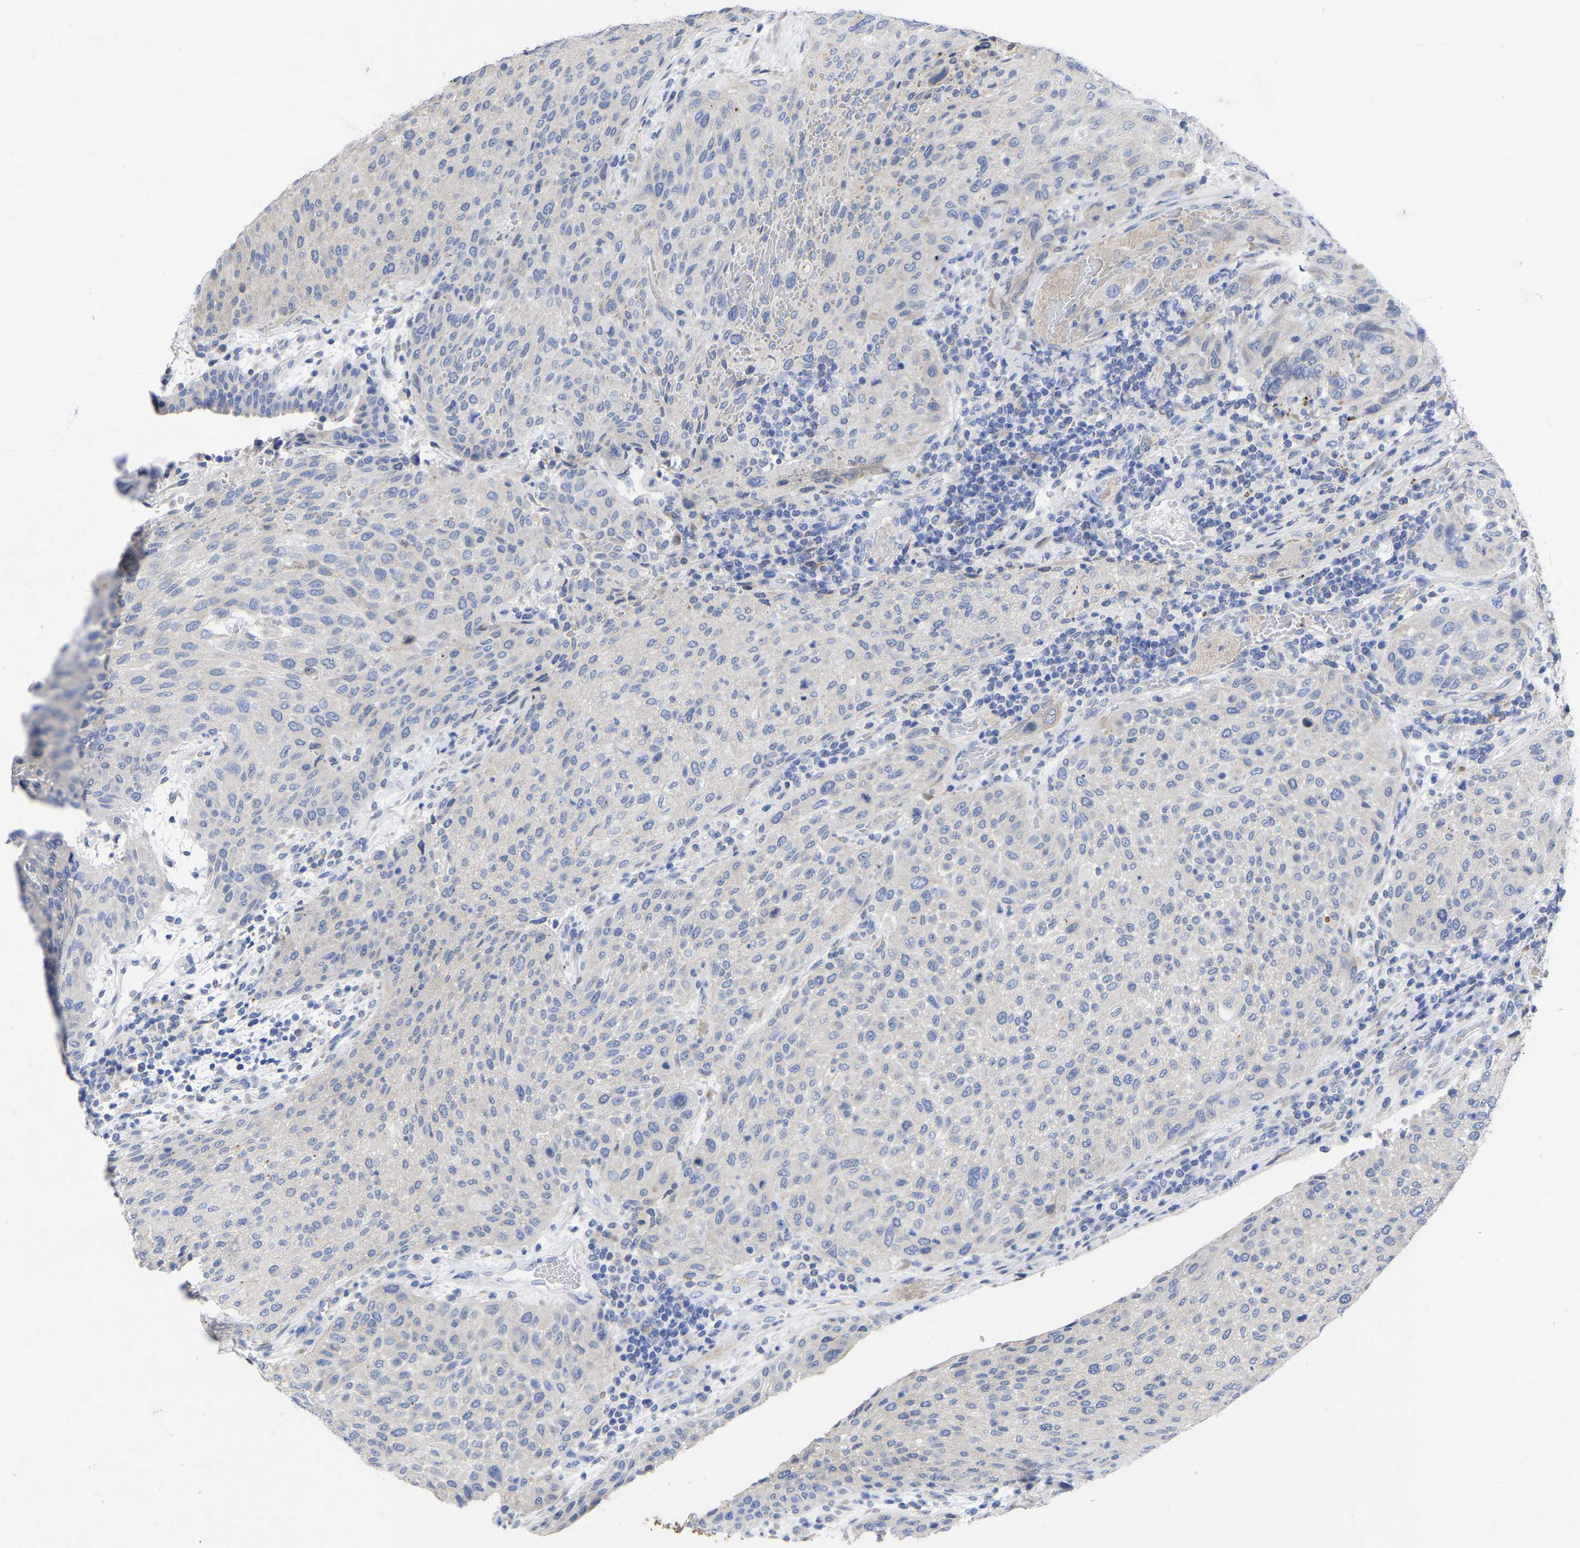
{"staining": {"intensity": "moderate", "quantity": "<25%", "location": "cytoplasmic/membranous"}, "tissue": "urothelial cancer", "cell_type": "Tumor cells", "image_type": "cancer", "snomed": [{"axis": "morphology", "description": "Urothelial carcinoma, Low grade"}, {"axis": "morphology", "description": "Urothelial carcinoma, High grade"}, {"axis": "topography", "description": "Urinary bladder"}], "caption": "High-grade urothelial carcinoma was stained to show a protein in brown. There is low levels of moderate cytoplasmic/membranous positivity in about <25% of tumor cells.", "gene": "STRIP2", "patient": {"sex": "male", "age": 35}}